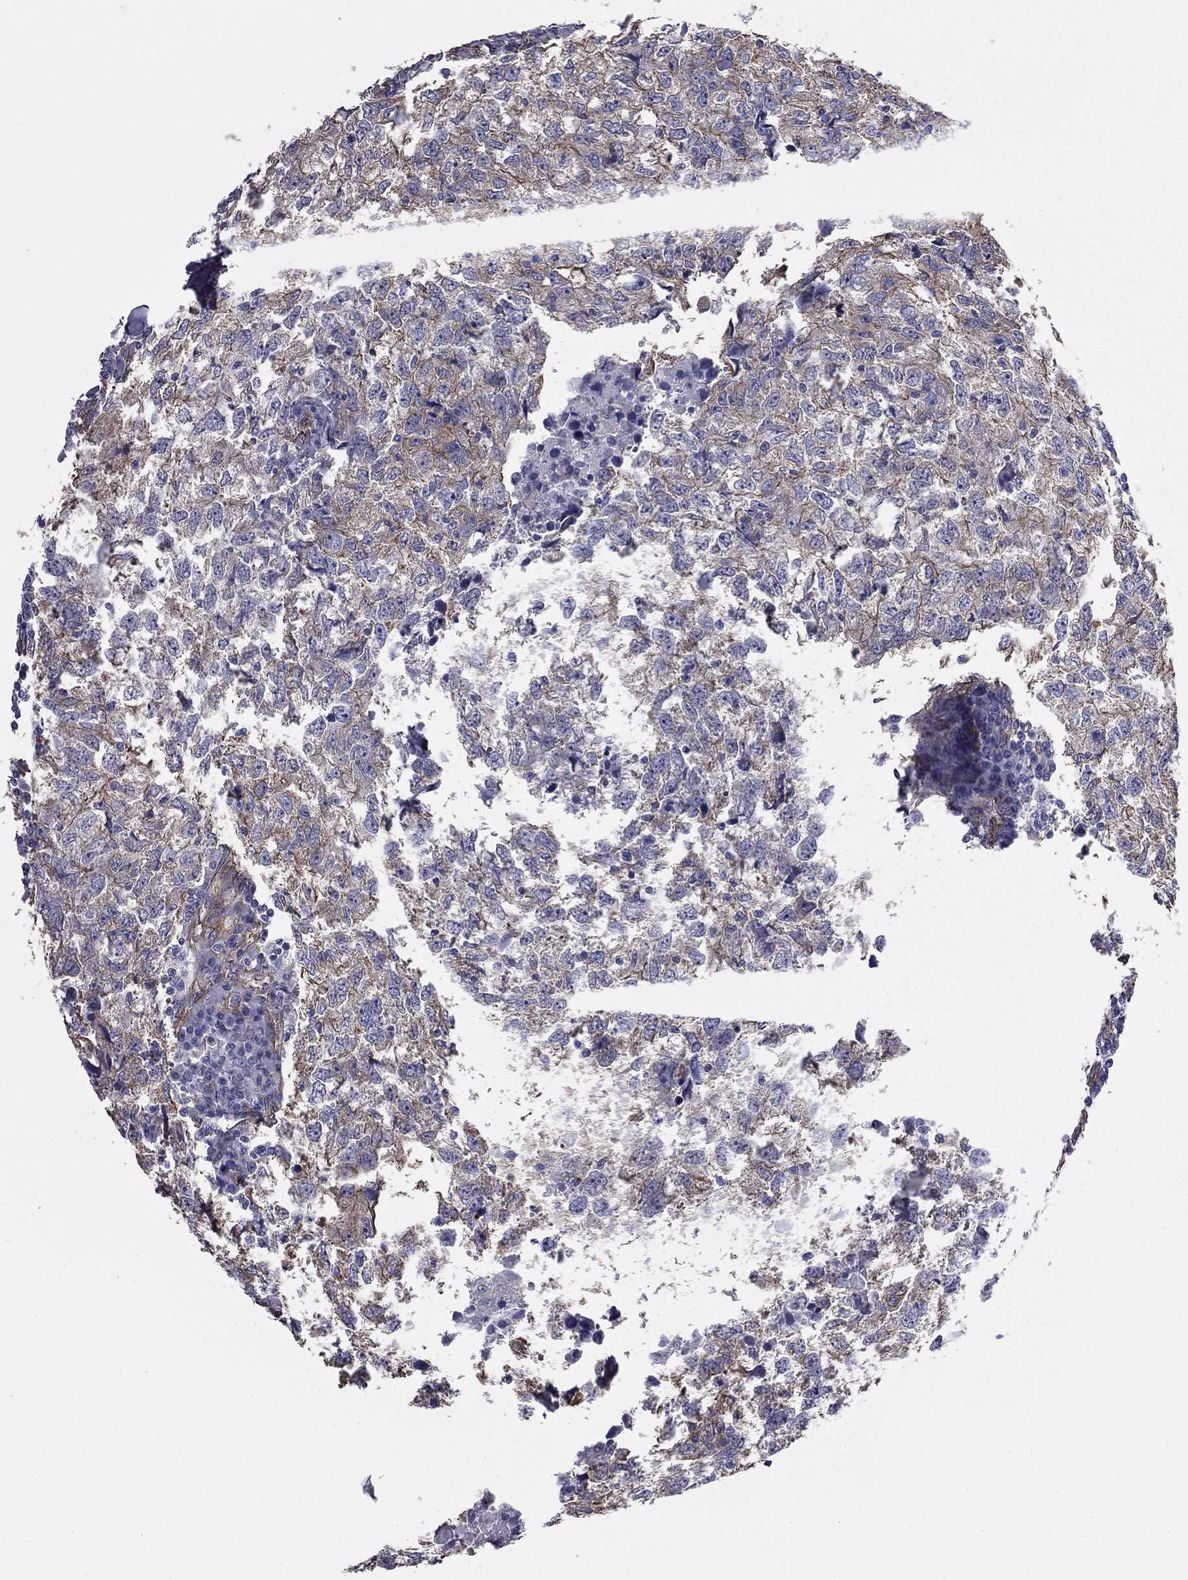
{"staining": {"intensity": "moderate", "quantity": "25%-75%", "location": "cytoplasmic/membranous"}, "tissue": "breast cancer", "cell_type": "Tumor cells", "image_type": "cancer", "snomed": [{"axis": "morphology", "description": "Duct carcinoma"}, {"axis": "topography", "description": "Breast"}], "caption": "Protein expression analysis of human breast intraductal carcinoma reveals moderate cytoplasmic/membranous expression in approximately 25%-75% of tumor cells.", "gene": "TCHH", "patient": {"sex": "female", "age": 30}}